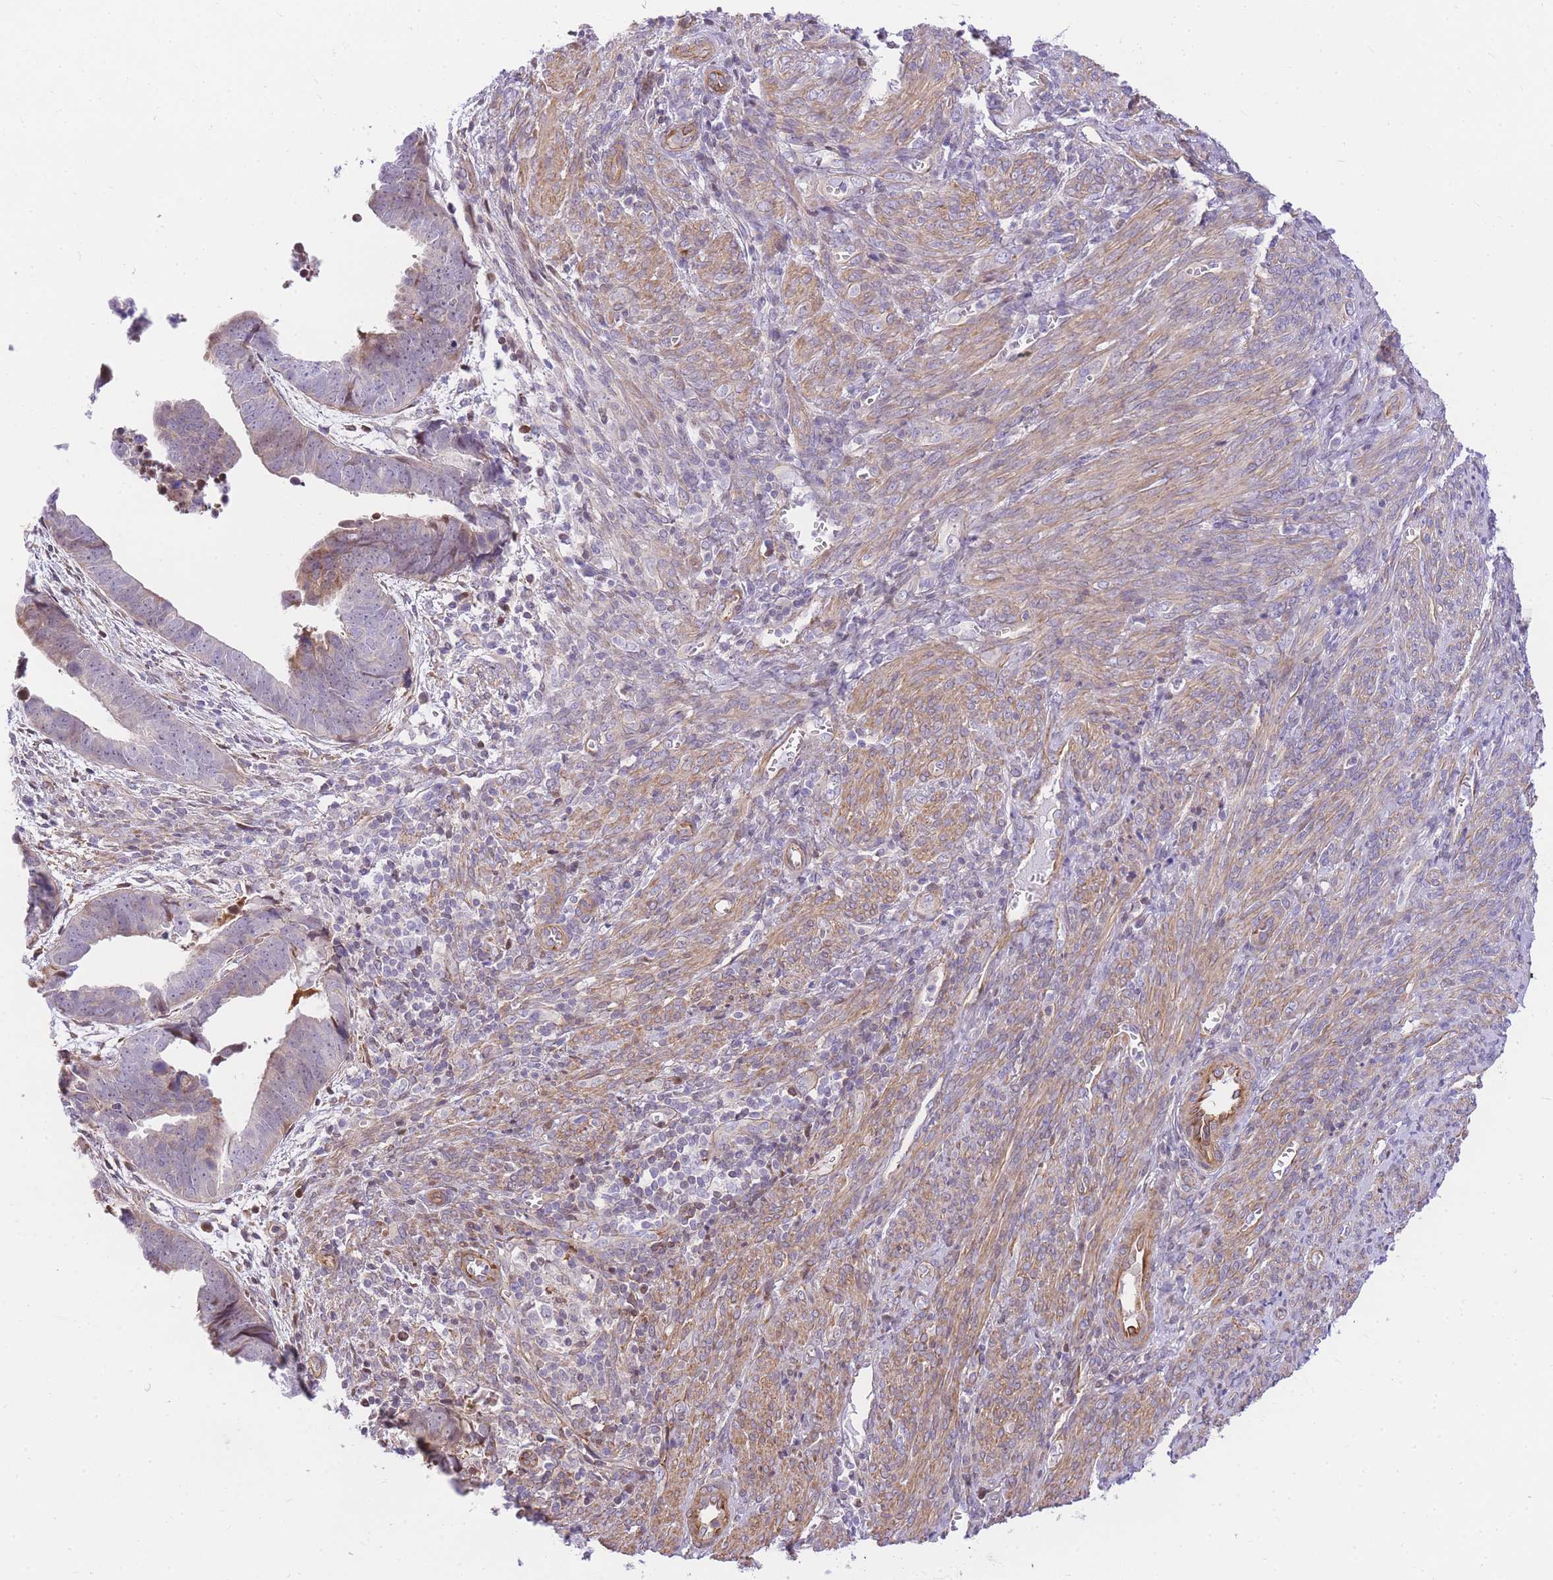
{"staining": {"intensity": "moderate", "quantity": "25%-75%", "location": "cytoplasmic/membranous"}, "tissue": "endometrial cancer", "cell_type": "Tumor cells", "image_type": "cancer", "snomed": [{"axis": "morphology", "description": "Adenocarcinoma, NOS"}, {"axis": "topography", "description": "Endometrium"}], "caption": "Immunohistochemical staining of human endometrial cancer (adenocarcinoma) demonstrates medium levels of moderate cytoplasmic/membranous expression in about 25%-75% of tumor cells.", "gene": "S100PBP", "patient": {"sex": "female", "age": 75}}